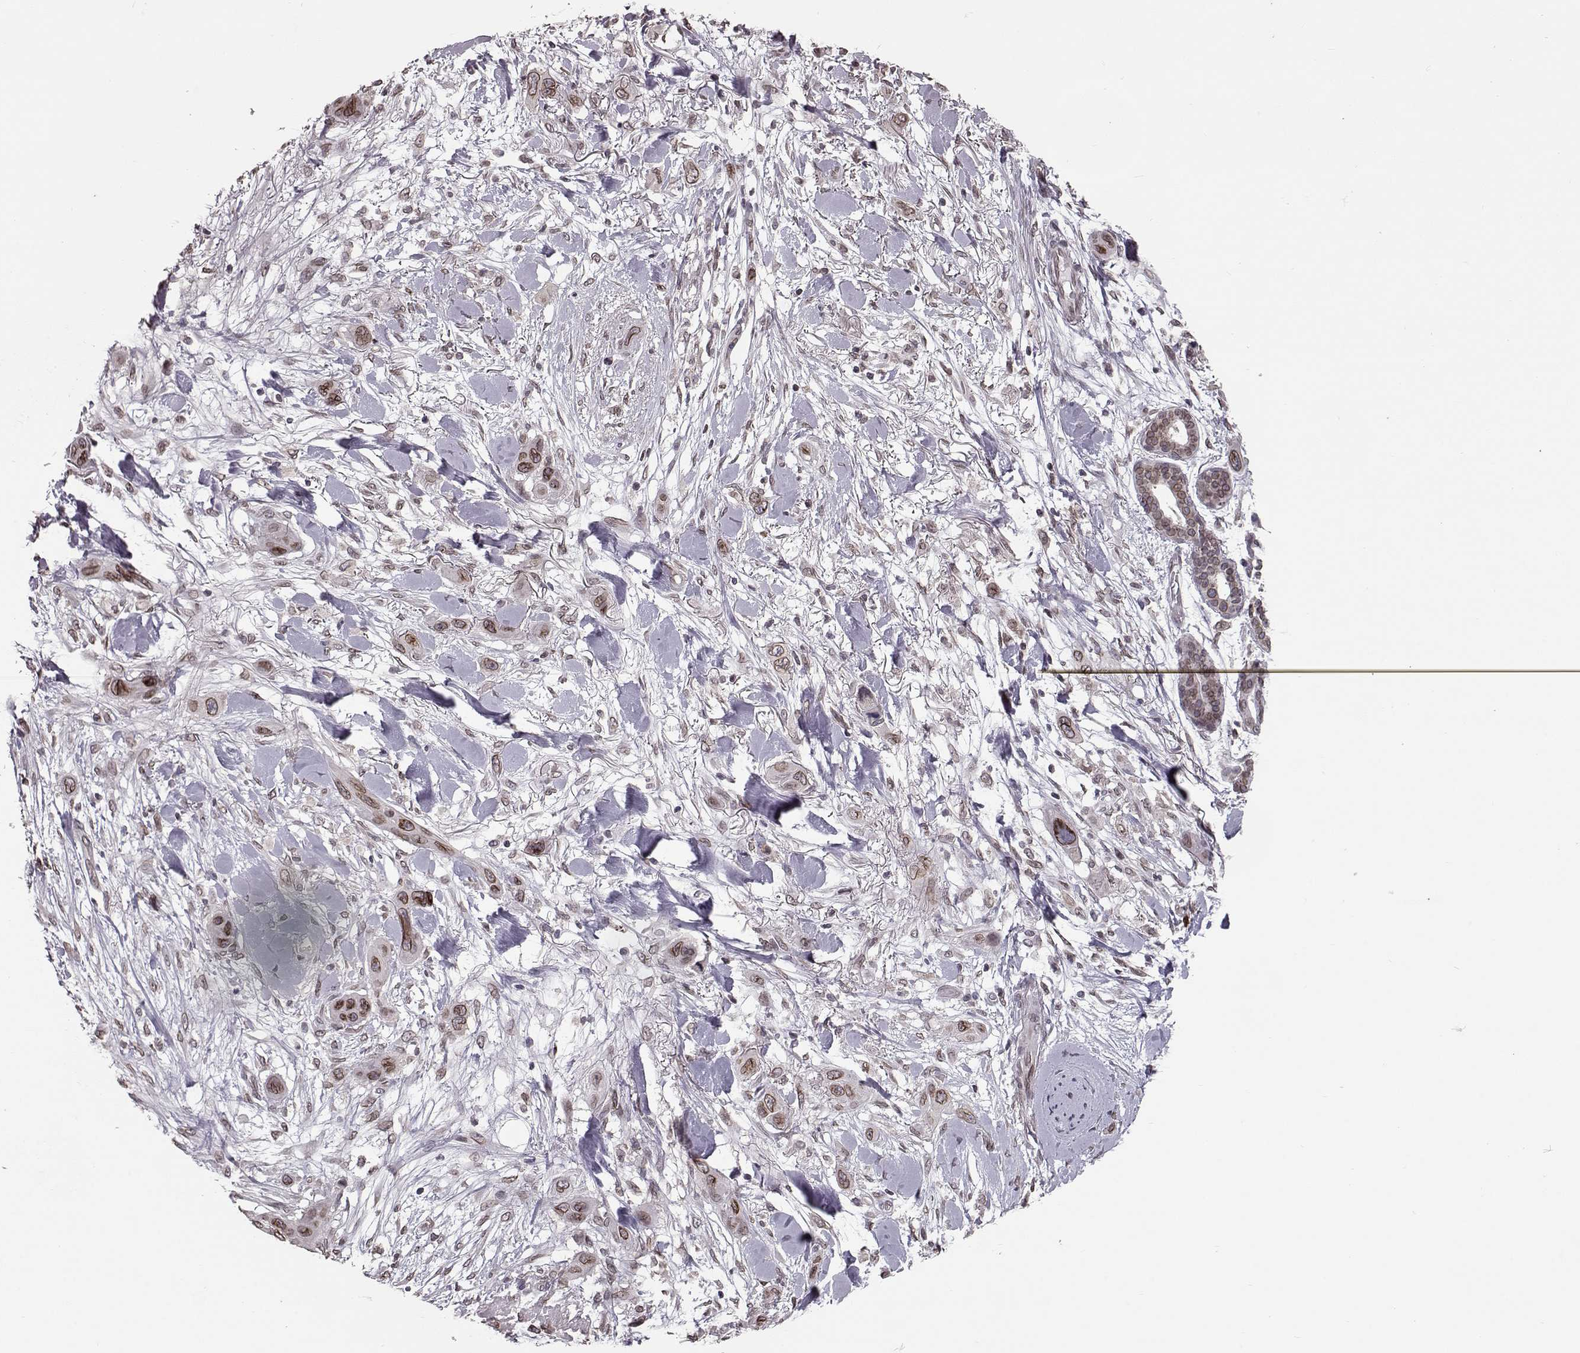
{"staining": {"intensity": "moderate", "quantity": ">75%", "location": "cytoplasmic/membranous,nuclear"}, "tissue": "skin cancer", "cell_type": "Tumor cells", "image_type": "cancer", "snomed": [{"axis": "morphology", "description": "Squamous cell carcinoma, NOS"}, {"axis": "topography", "description": "Skin"}], "caption": "Squamous cell carcinoma (skin) was stained to show a protein in brown. There is medium levels of moderate cytoplasmic/membranous and nuclear expression in approximately >75% of tumor cells. (Brightfield microscopy of DAB IHC at high magnification).", "gene": "NUP37", "patient": {"sex": "male", "age": 79}}